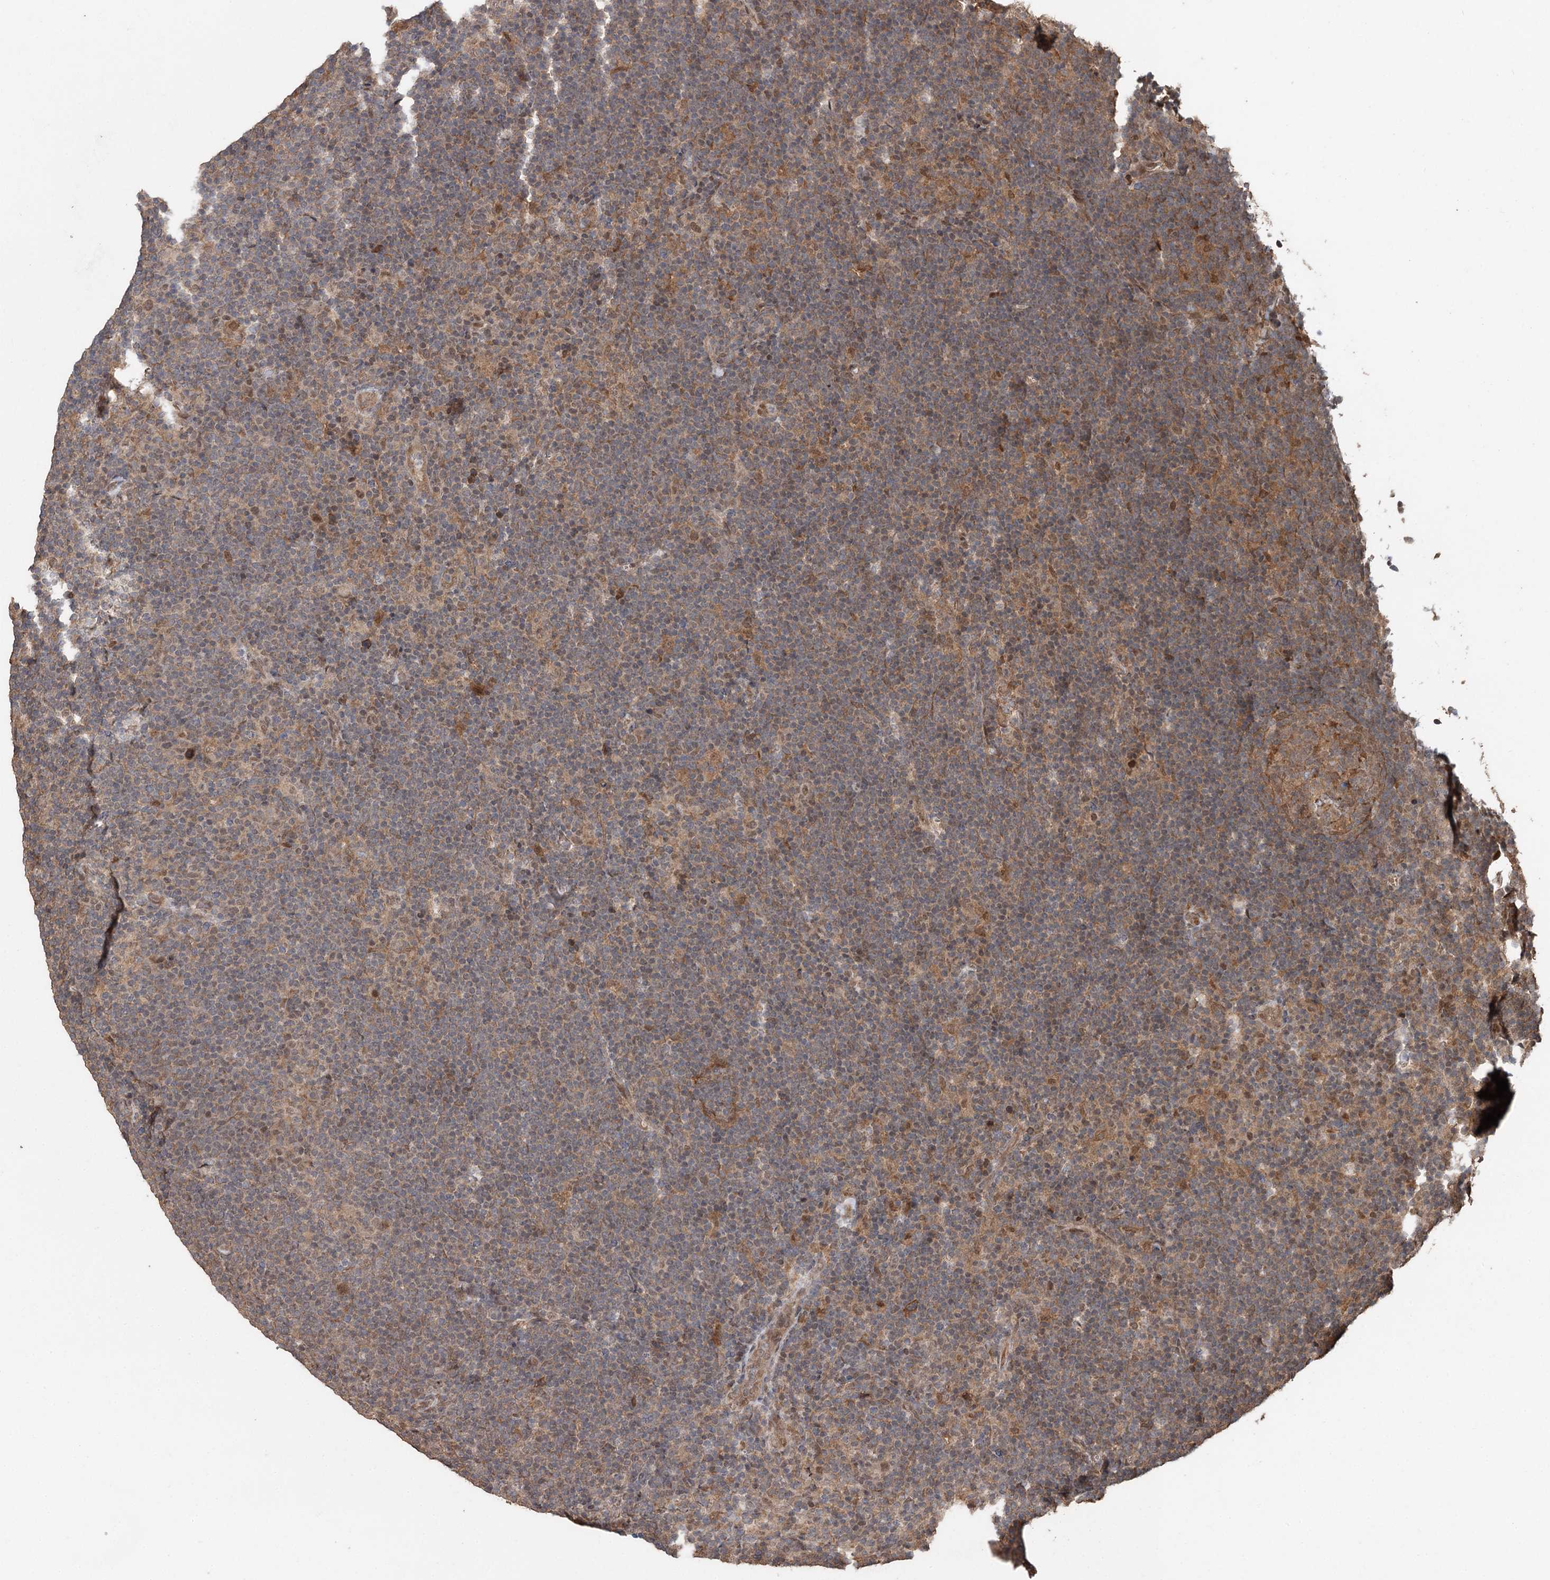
{"staining": {"intensity": "negative", "quantity": "none", "location": "none"}, "tissue": "lymphoma", "cell_type": "Tumor cells", "image_type": "cancer", "snomed": [{"axis": "morphology", "description": "Hodgkin's disease, NOS"}, {"axis": "topography", "description": "Lymph node"}], "caption": "High power microscopy histopathology image of an IHC photomicrograph of Hodgkin's disease, revealing no significant positivity in tumor cells. (IHC, brightfield microscopy, high magnification).", "gene": "FBXO7", "patient": {"sex": "female", "age": 57}}